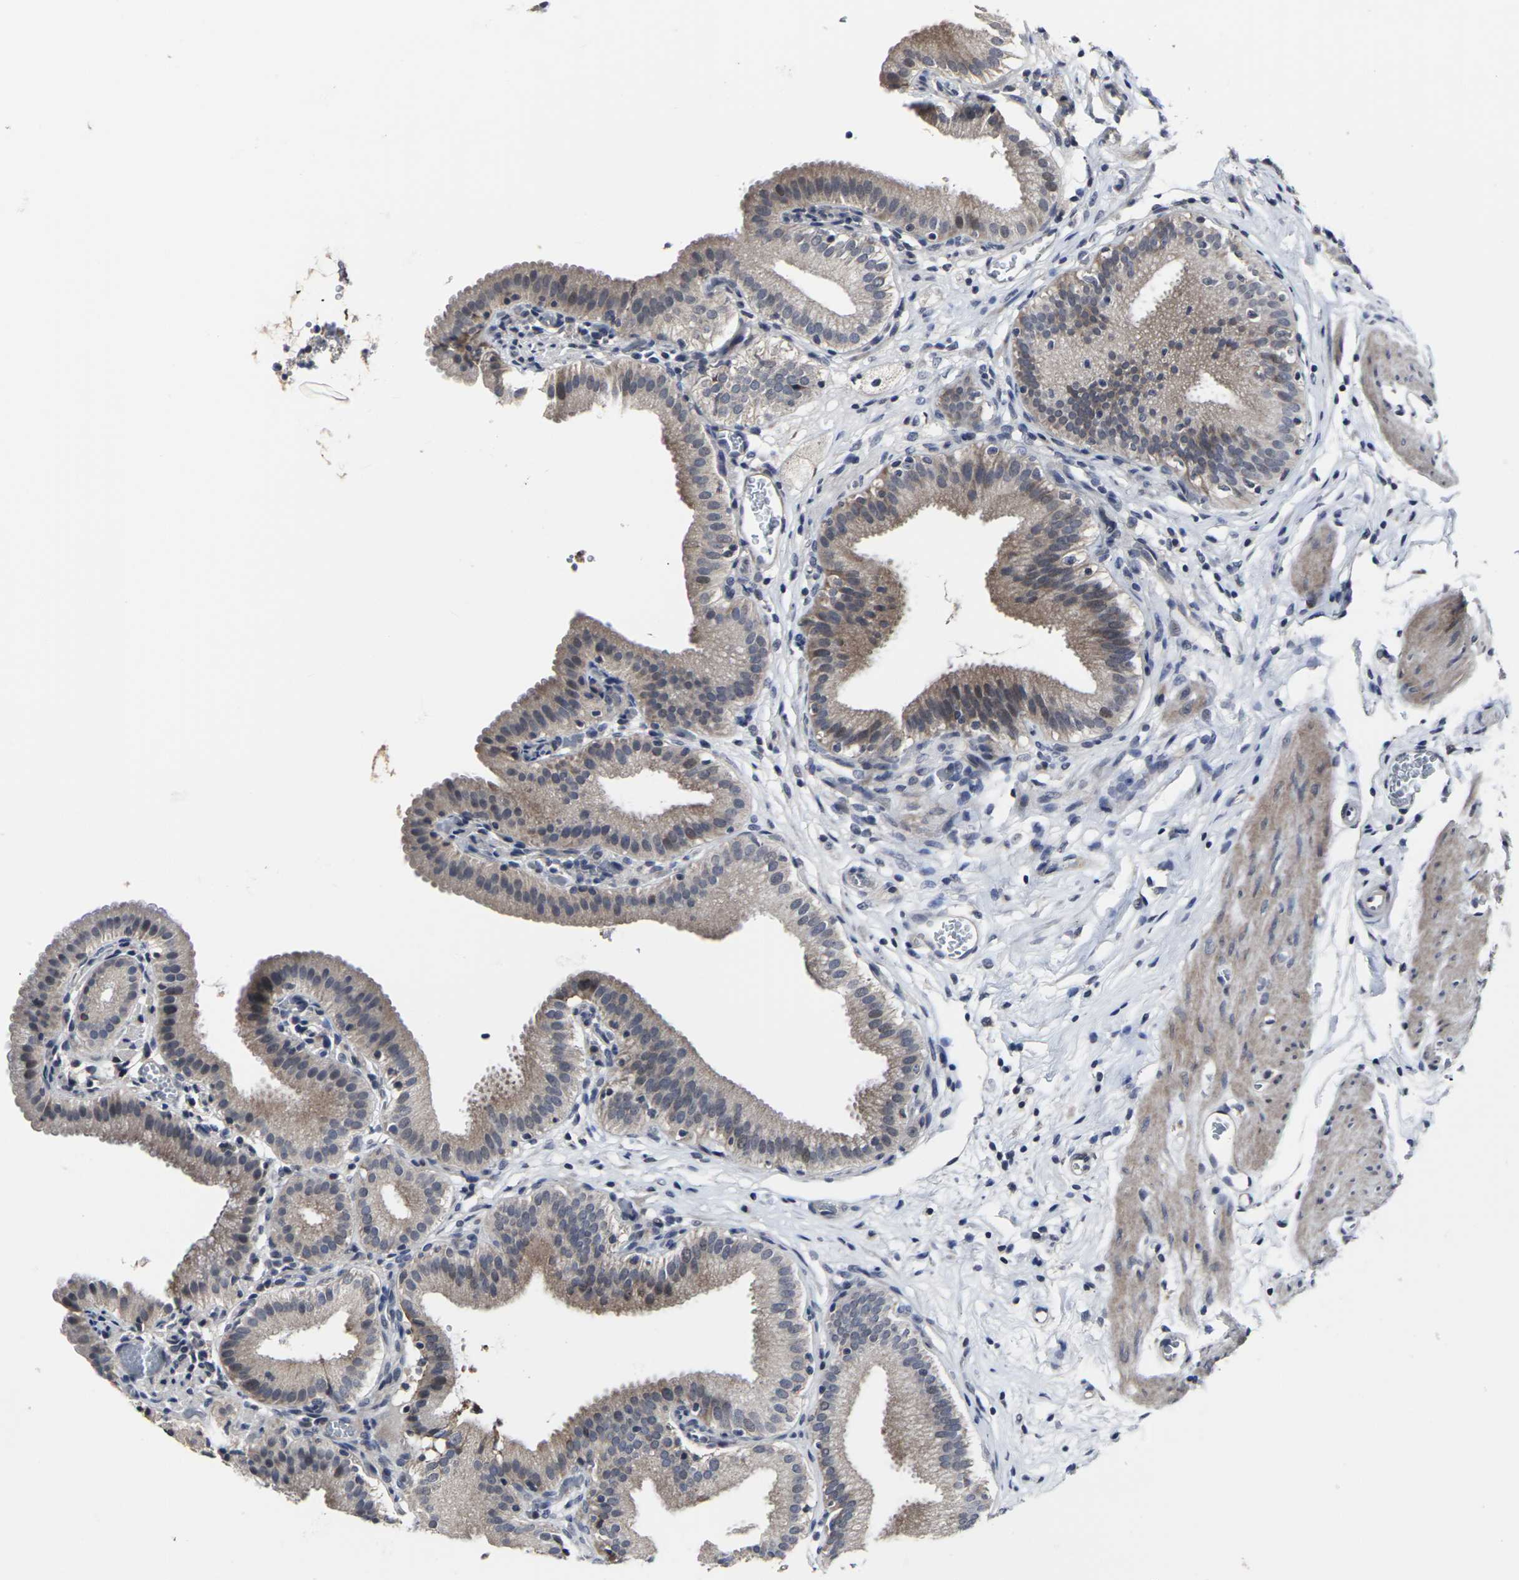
{"staining": {"intensity": "moderate", "quantity": "25%-75%", "location": "cytoplasmic/membranous"}, "tissue": "gallbladder", "cell_type": "Glandular cells", "image_type": "normal", "snomed": [{"axis": "morphology", "description": "Normal tissue, NOS"}, {"axis": "topography", "description": "Gallbladder"}], "caption": "The immunohistochemical stain highlights moderate cytoplasmic/membranous expression in glandular cells of unremarkable gallbladder.", "gene": "MSANTD4", "patient": {"sex": "male", "age": 54}}